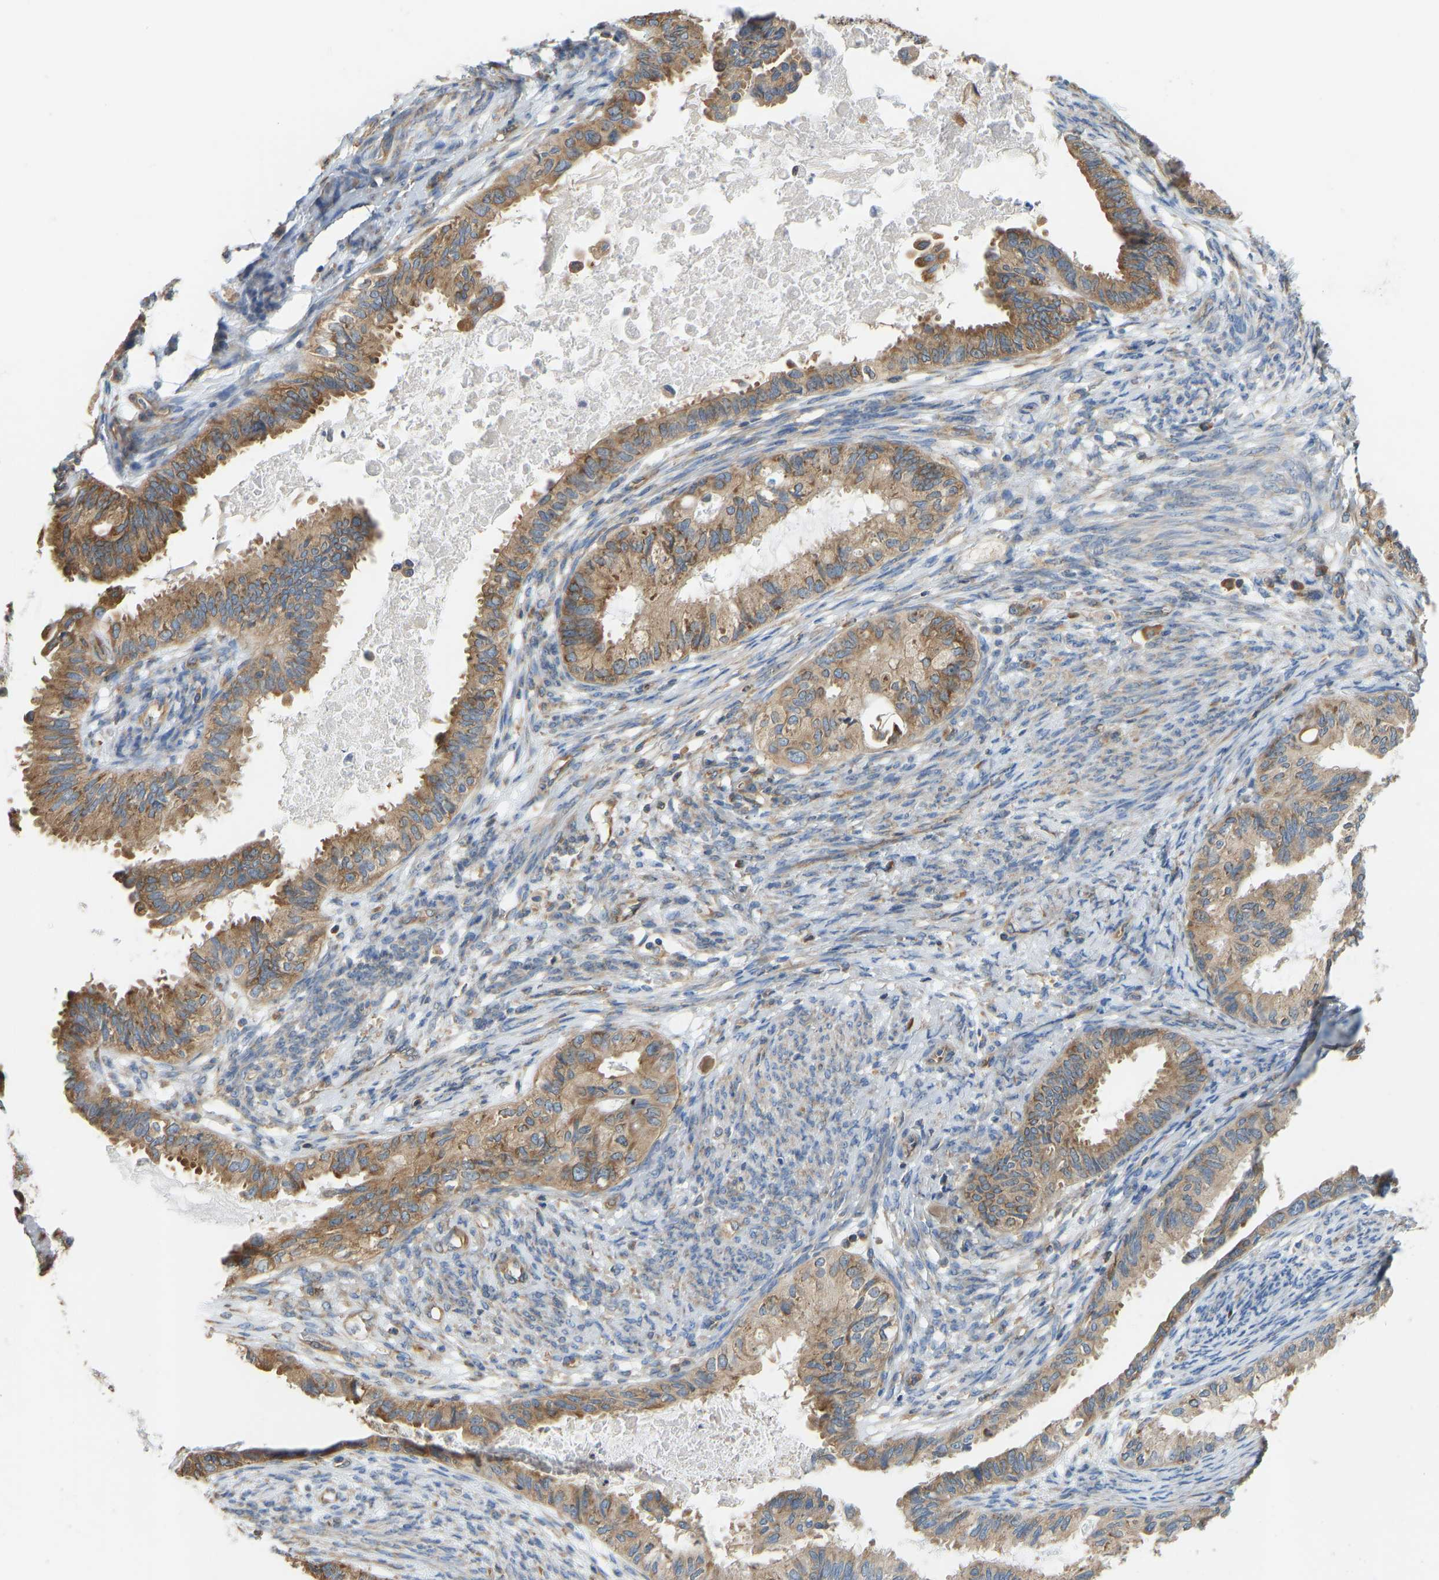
{"staining": {"intensity": "moderate", "quantity": ">75%", "location": "cytoplasmic/membranous"}, "tissue": "cervical cancer", "cell_type": "Tumor cells", "image_type": "cancer", "snomed": [{"axis": "morphology", "description": "Normal tissue, NOS"}, {"axis": "morphology", "description": "Adenocarcinoma, NOS"}, {"axis": "topography", "description": "Cervix"}, {"axis": "topography", "description": "Endometrium"}], "caption": "Immunohistochemistry (IHC) staining of cervical cancer, which reveals medium levels of moderate cytoplasmic/membranous positivity in about >75% of tumor cells indicating moderate cytoplasmic/membranous protein staining. The staining was performed using DAB (brown) for protein detection and nuclei were counterstained in hematoxylin (blue).", "gene": "RPS6KB2", "patient": {"sex": "female", "age": 86}}